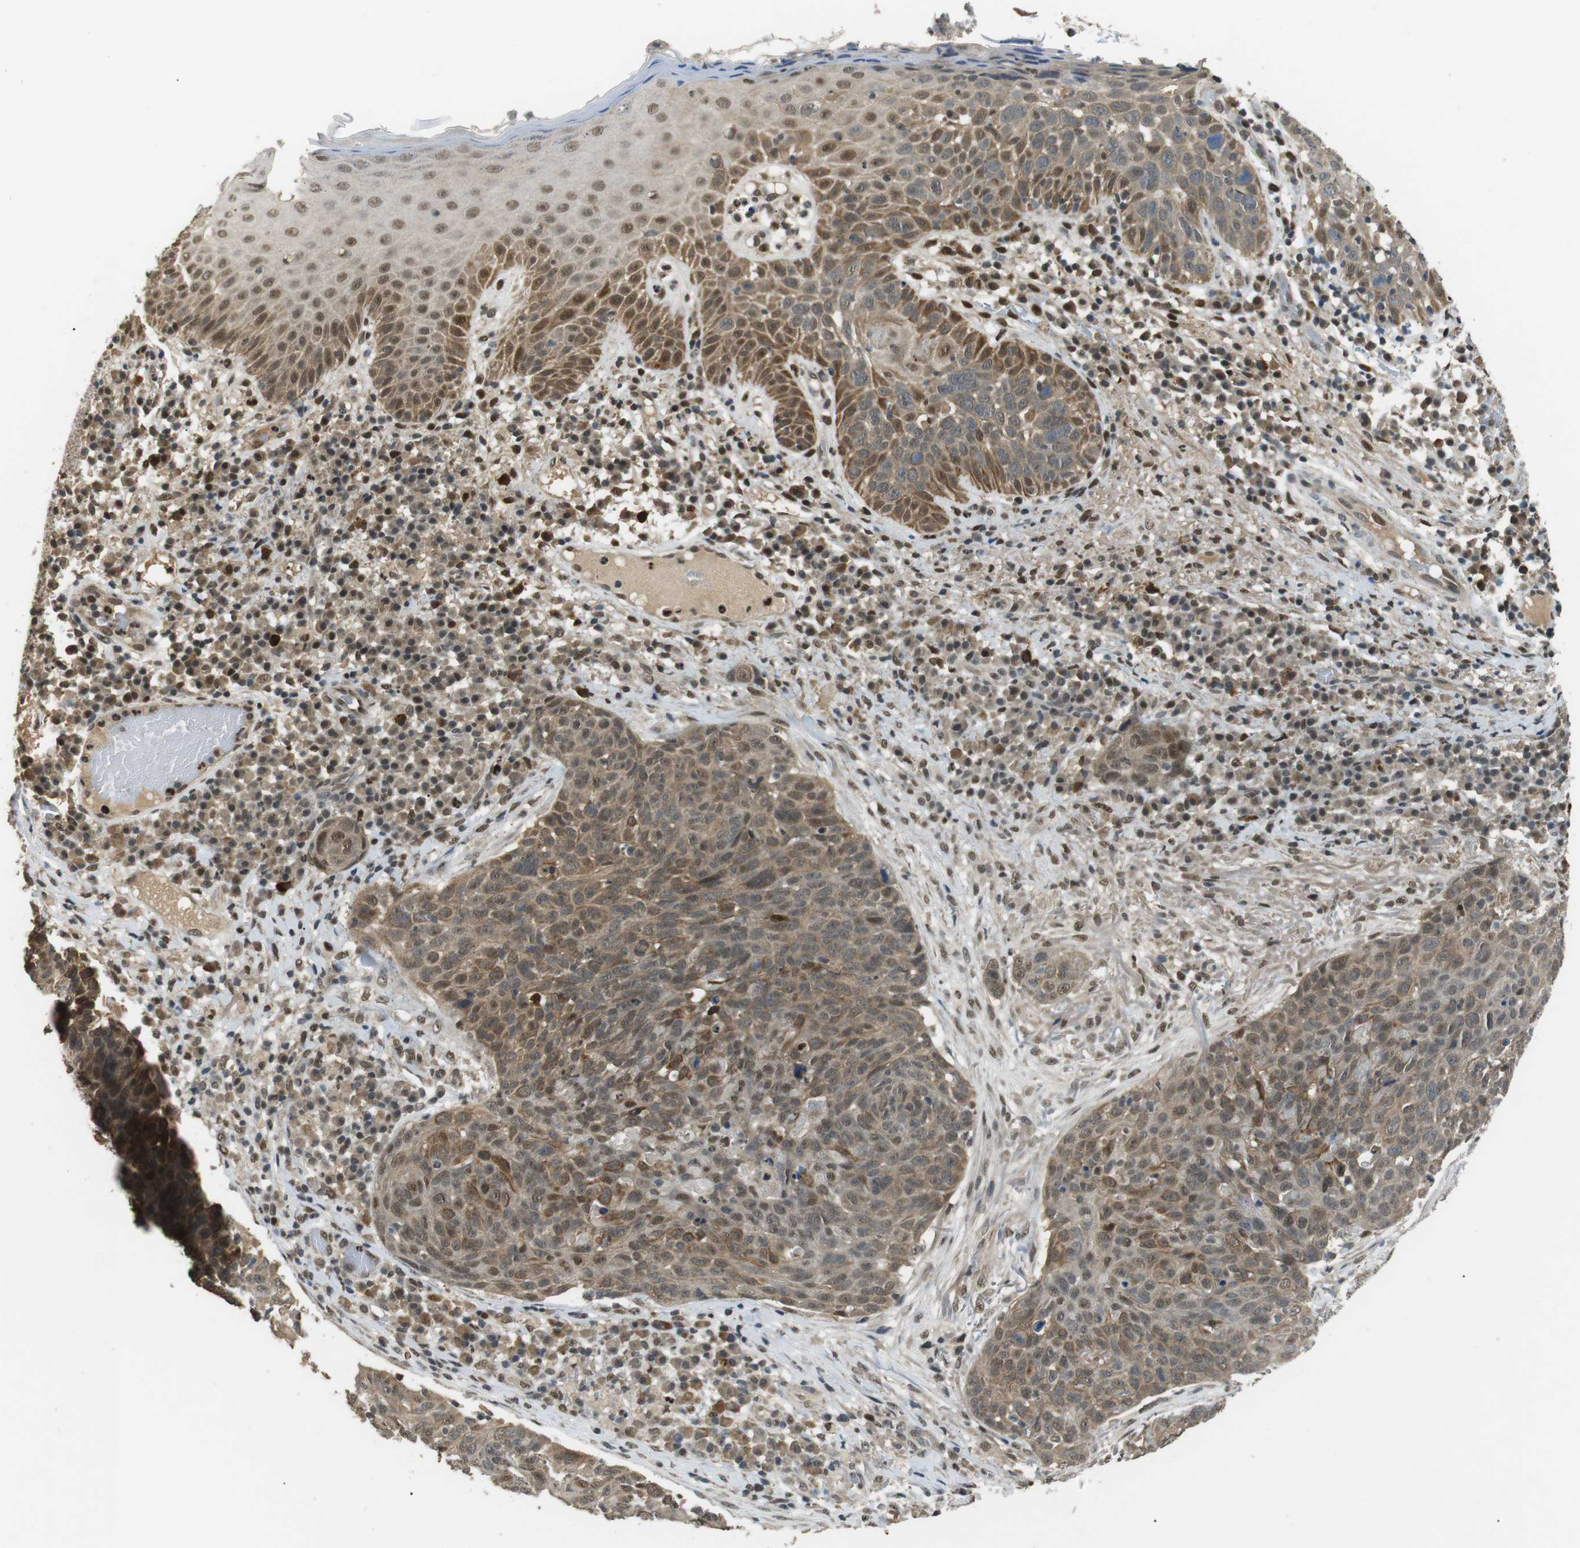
{"staining": {"intensity": "moderate", "quantity": ">75%", "location": "cytoplasmic/membranous,nuclear"}, "tissue": "skin cancer", "cell_type": "Tumor cells", "image_type": "cancer", "snomed": [{"axis": "morphology", "description": "Squamous cell carcinoma in situ, NOS"}, {"axis": "morphology", "description": "Squamous cell carcinoma, NOS"}, {"axis": "topography", "description": "Skin"}], "caption": "This is a photomicrograph of IHC staining of skin squamous cell carcinoma in situ, which shows moderate expression in the cytoplasmic/membranous and nuclear of tumor cells.", "gene": "ORAI3", "patient": {"sex": "male", "age": 93}}